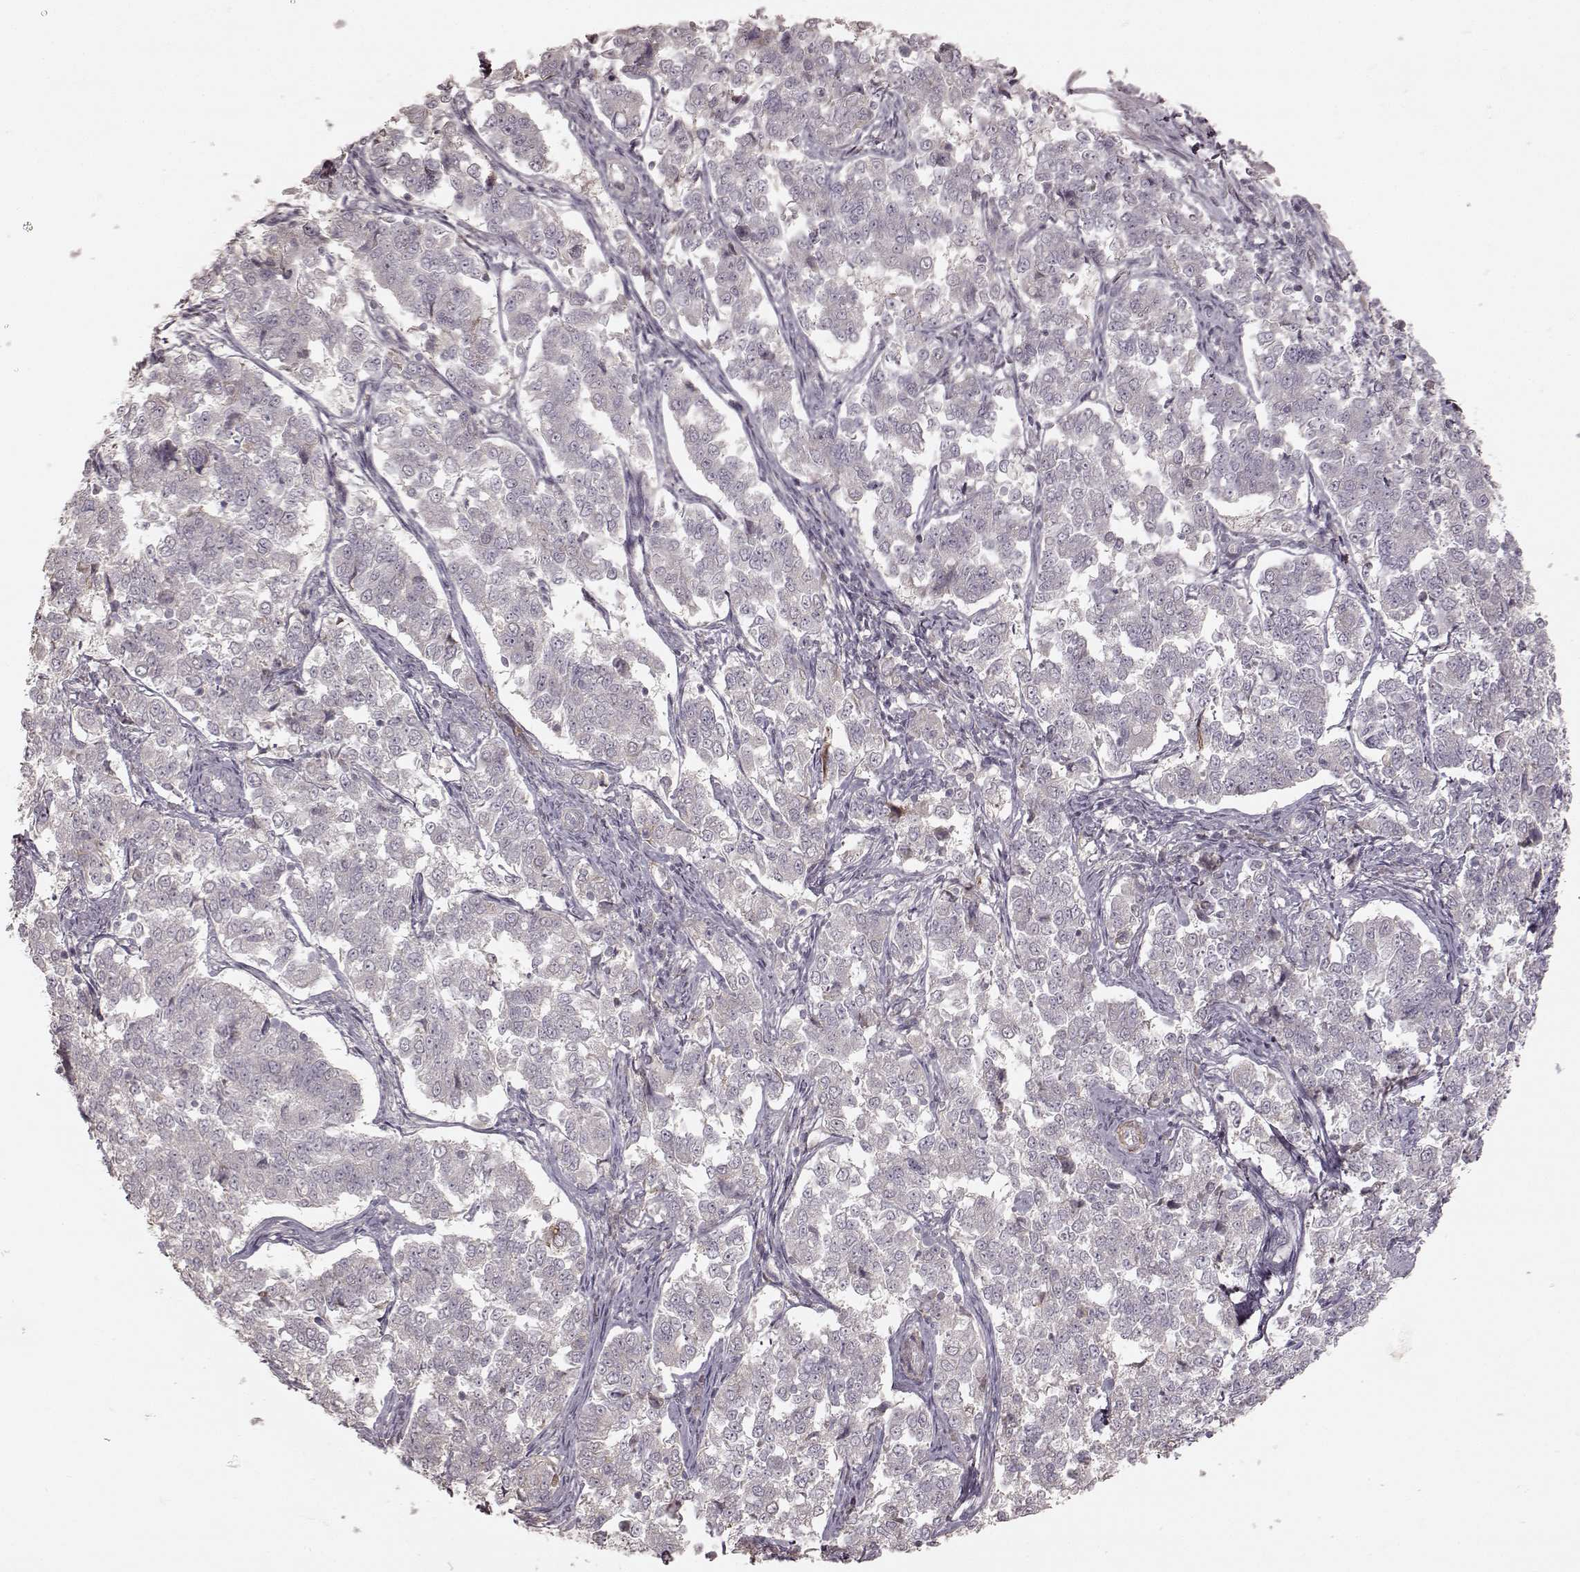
{"staining": {"intensity": "negative", "quantity": "none", "location": "none"}, "tissue": "endometrial cancer", "cell_type": "Tumor cells", "image_type": "cancer", "snomed": [{"axis": "morphology", "description": "Adenocarcinoma, NOS"}, {"axis": "topography", "description": "Endometrium"}], "caption": "This is an immunohistochemistry (IHC) image of human adenocarcinoma (endometrial). There is no expression in tumor cells.", "gene": "KCNJ9", "patient": {"sex": "female", "age": 43}}